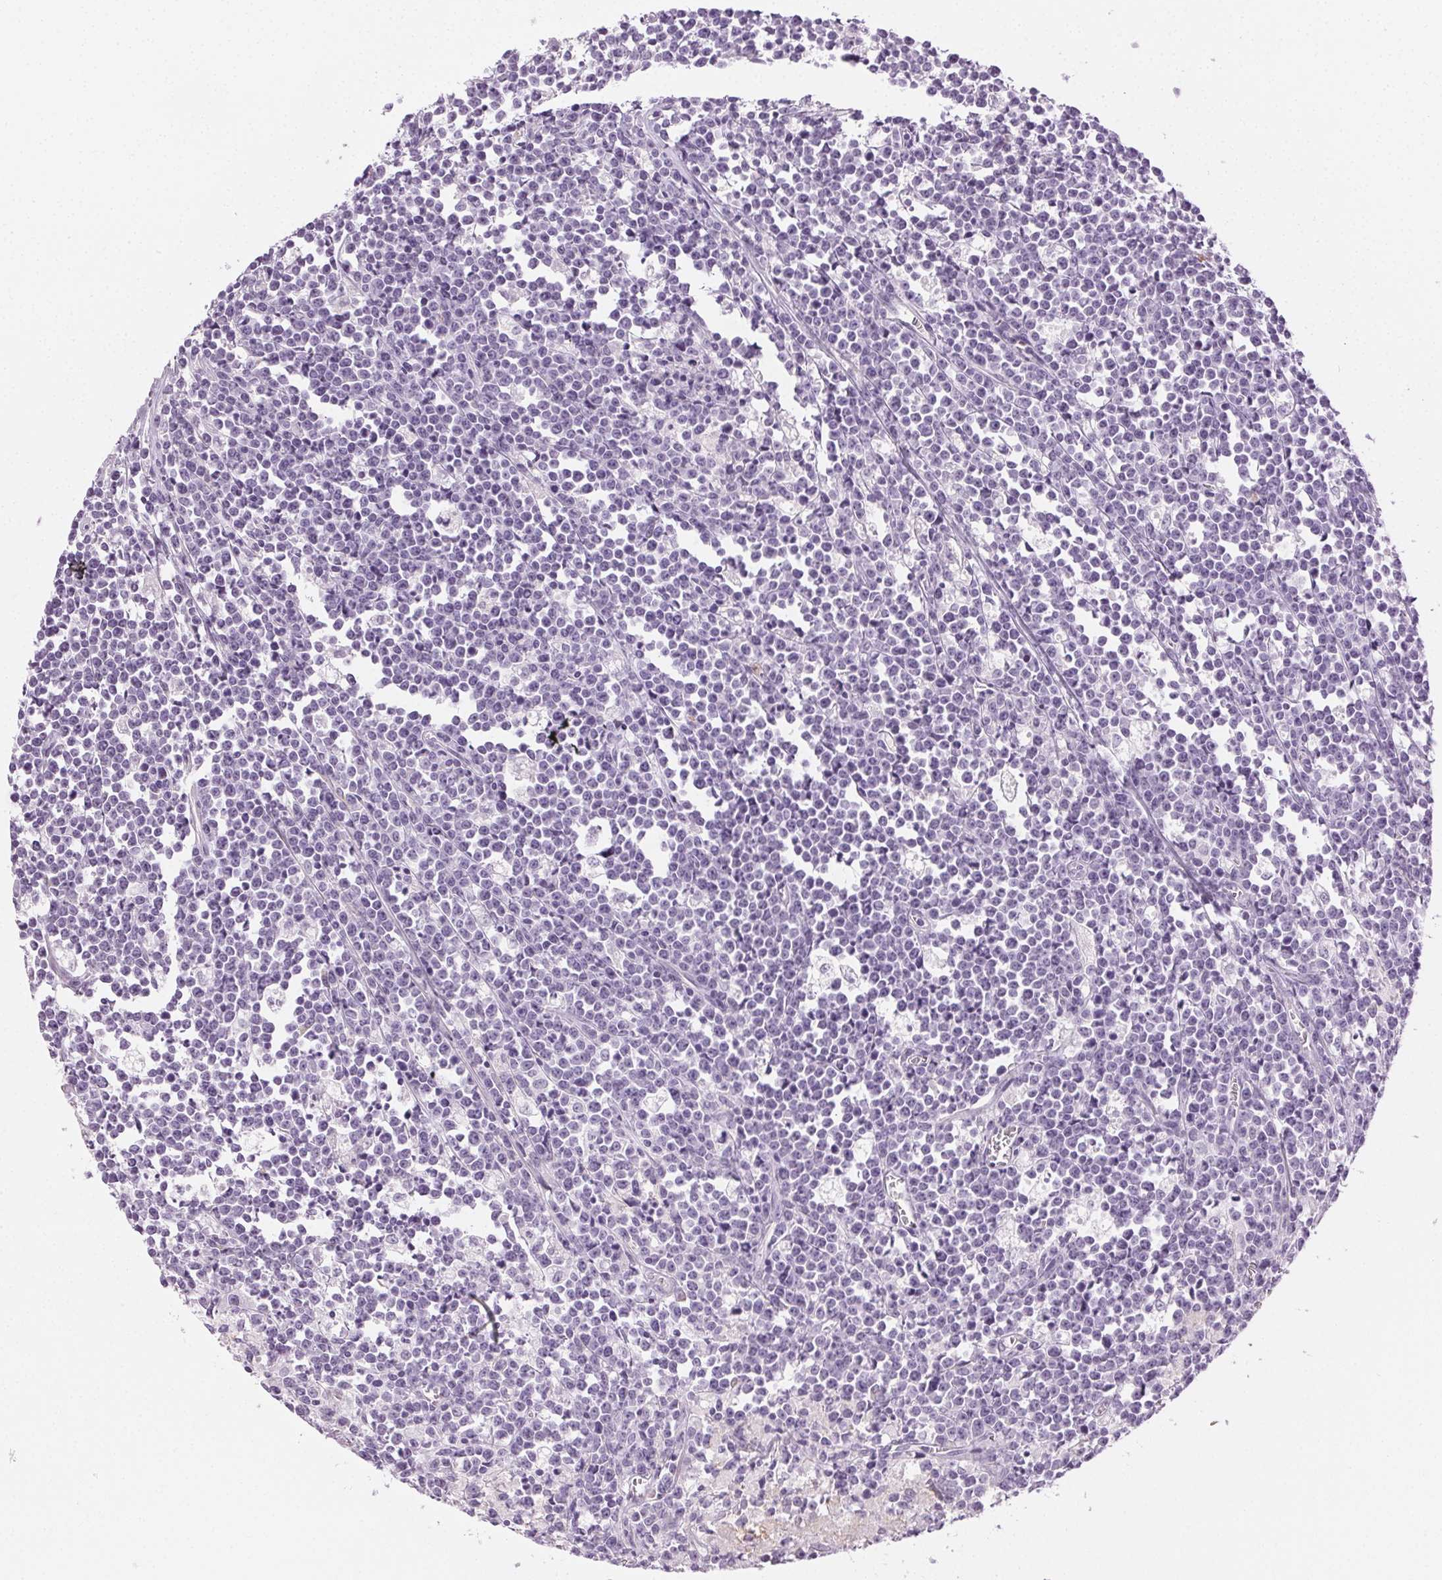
{"staining": {"intensity": "negative", "quantity": "none", "location": "none"}, "tissue": "lymphoma", "cell_type": "Tumor cells", "image_type": "cancer", "snomed": [{"axis": "morphology", "description": "Malignant lymphoma, non-Hodgkin's type, High grade"}, {"axis": "topography", "description": "Small intestine"}], "caption": "Micrograph shows no protein positivity in tumor cells of malignant lymphoma, non-Hodgkin's type (high-grade) tissue.", "gene": "MPO", "patient": {"sex": "female", "age": 56}}